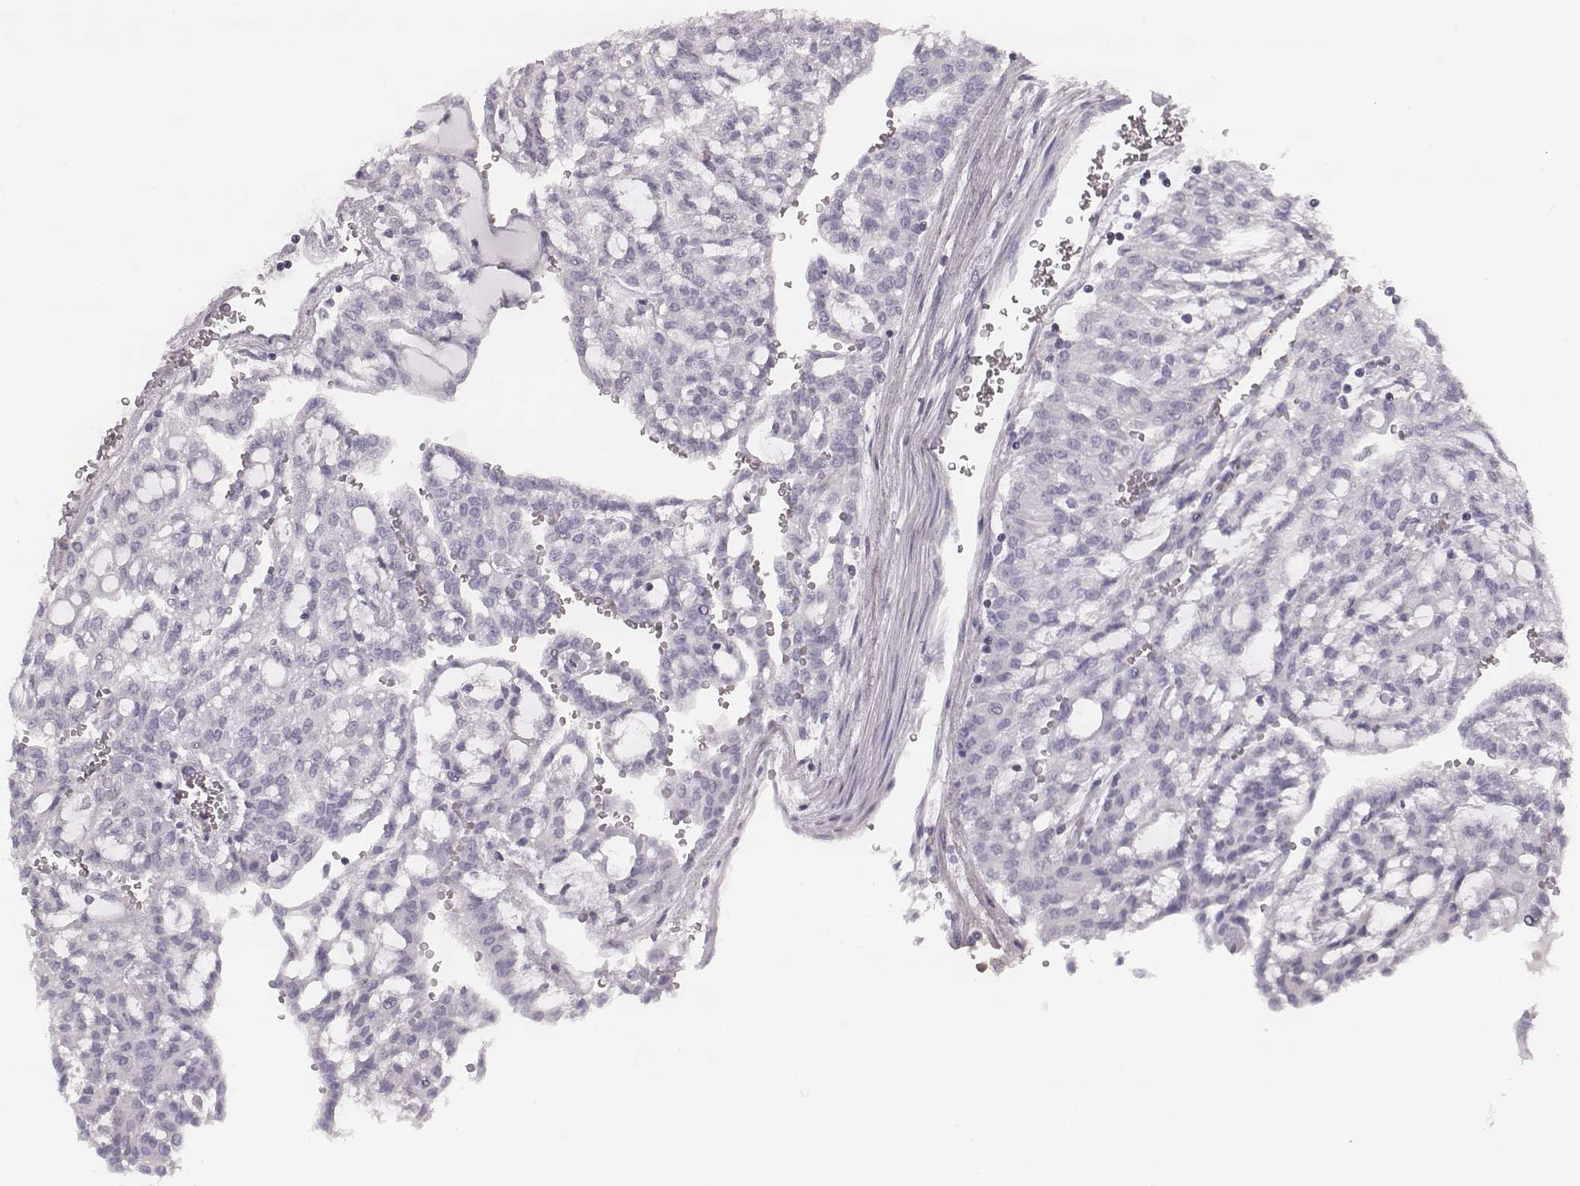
{"staining": {"intensity": "negative", "quantity": "none", "location": "none"}, "tissue": "renal cancer", "cell_type": "Tumor cells", "image_type": "cancer", "snomed": [{"axis": "morphology", "description": "Adenocarcinoma, NOS"}, {"axis": "topography", "description": "Kidney"}], "caption": "Immunohistochemistry (IHC) photomicrograph of neoplastic tissue: human adenocarcinoma (renal) stained with DAB demonstrates no significant protein staining in tumor cells. (Brightfield microscopy of DAB IHC at high magnification).", "gene": "ZNF365", "patient": {"sex": "male", "age": 63}}